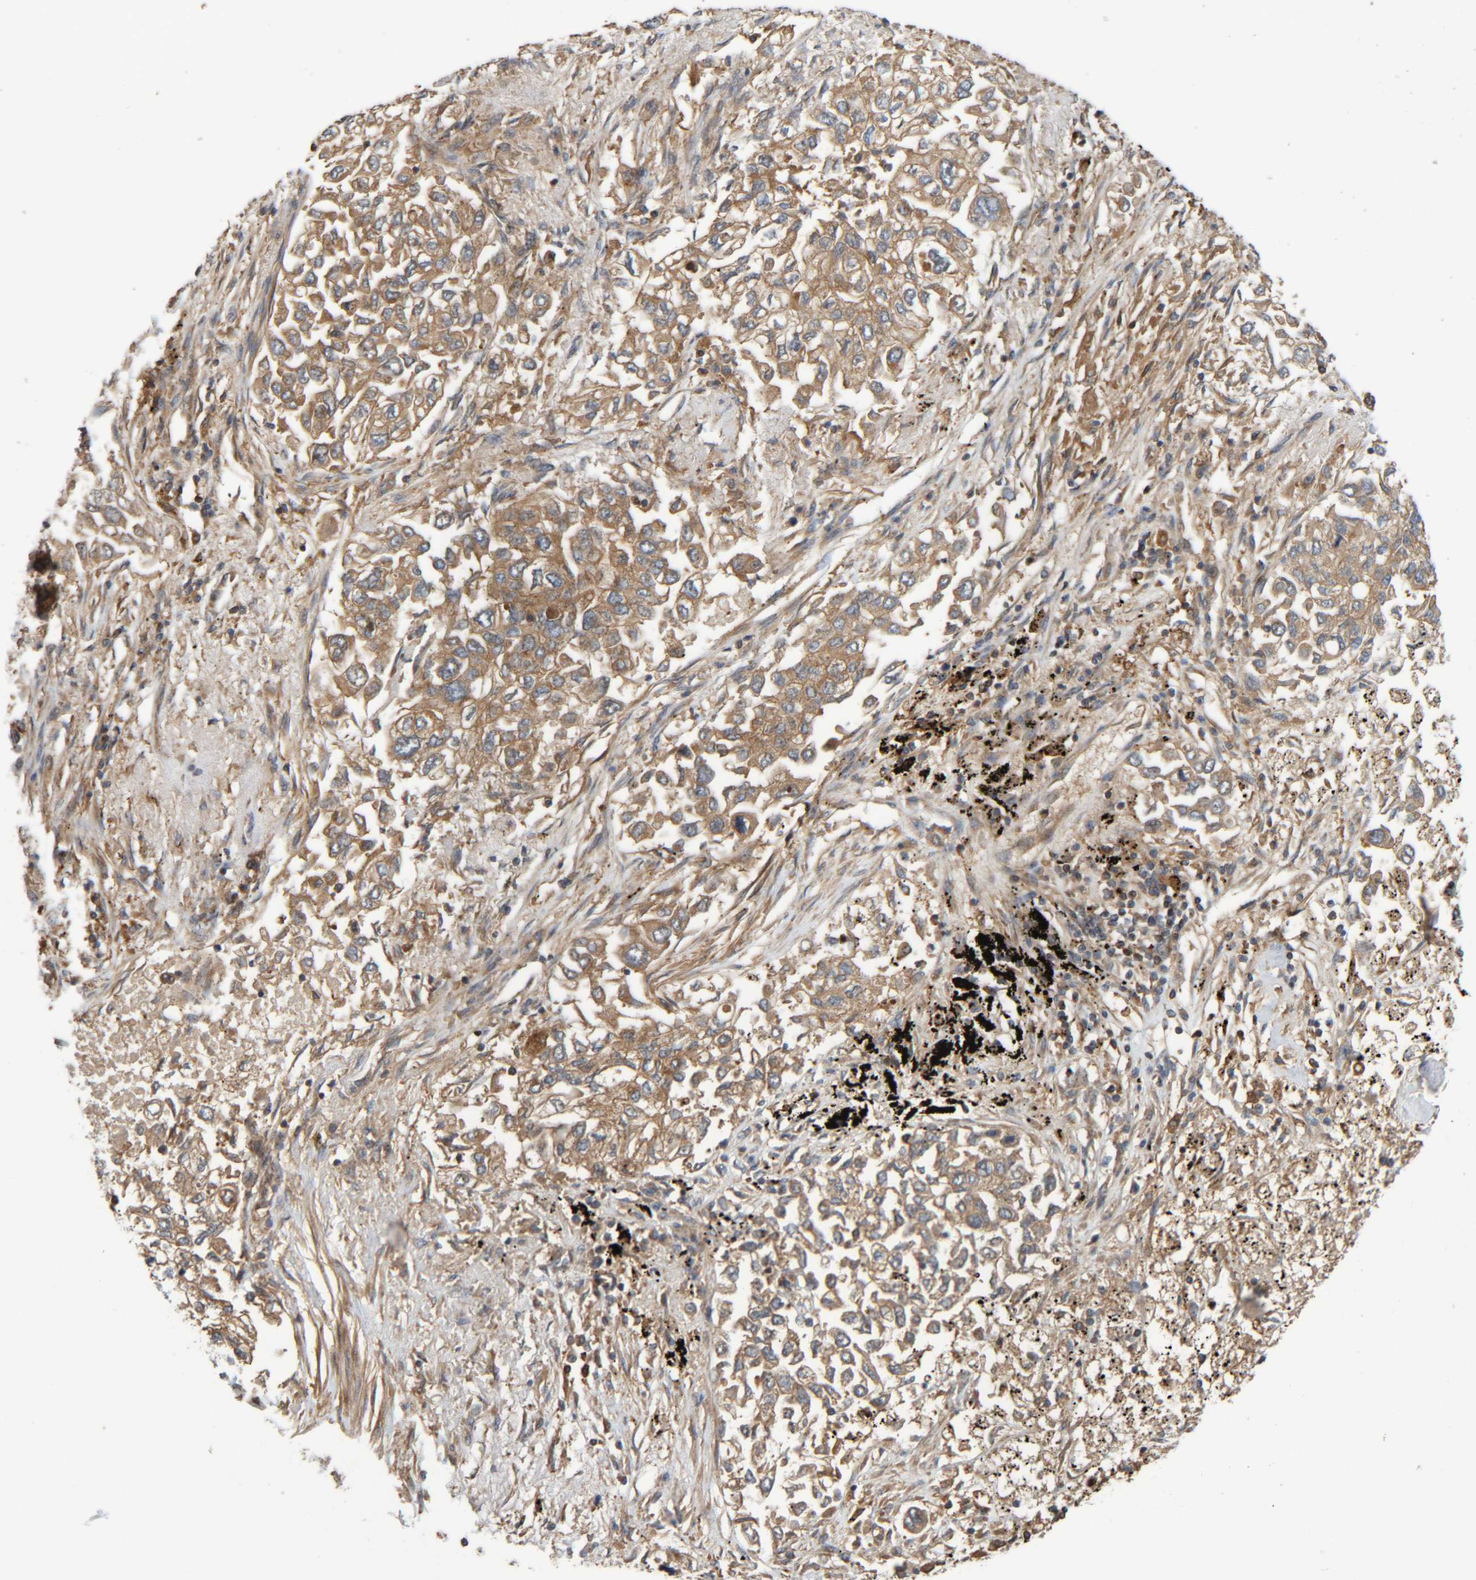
{"staining": {"intensity": "moderate", "quantity": ">75%", "location": "cytoplasmic/membranous"}, "tissue": "lung cancer", "cell_type": "Tumor cells", "image_type": "cancer", "snomed": [{"axis": "morphology", "description": "Inflammation, NOS"}, {"axis": "morphology", "description": "Adenocarcinoma, NOS"}, {"axis": "topography", "description": "Lung"}], "caption": "DAB (3,3'-diaminobenzidine) immunohistochemical staining of adenocarcinoma (lung) shows moderate cytoplasmic/membranous protein expression in about >75% of tumor cells.", "gene": "CCDC57", "patient": {"sex": "male", "age": 63}}